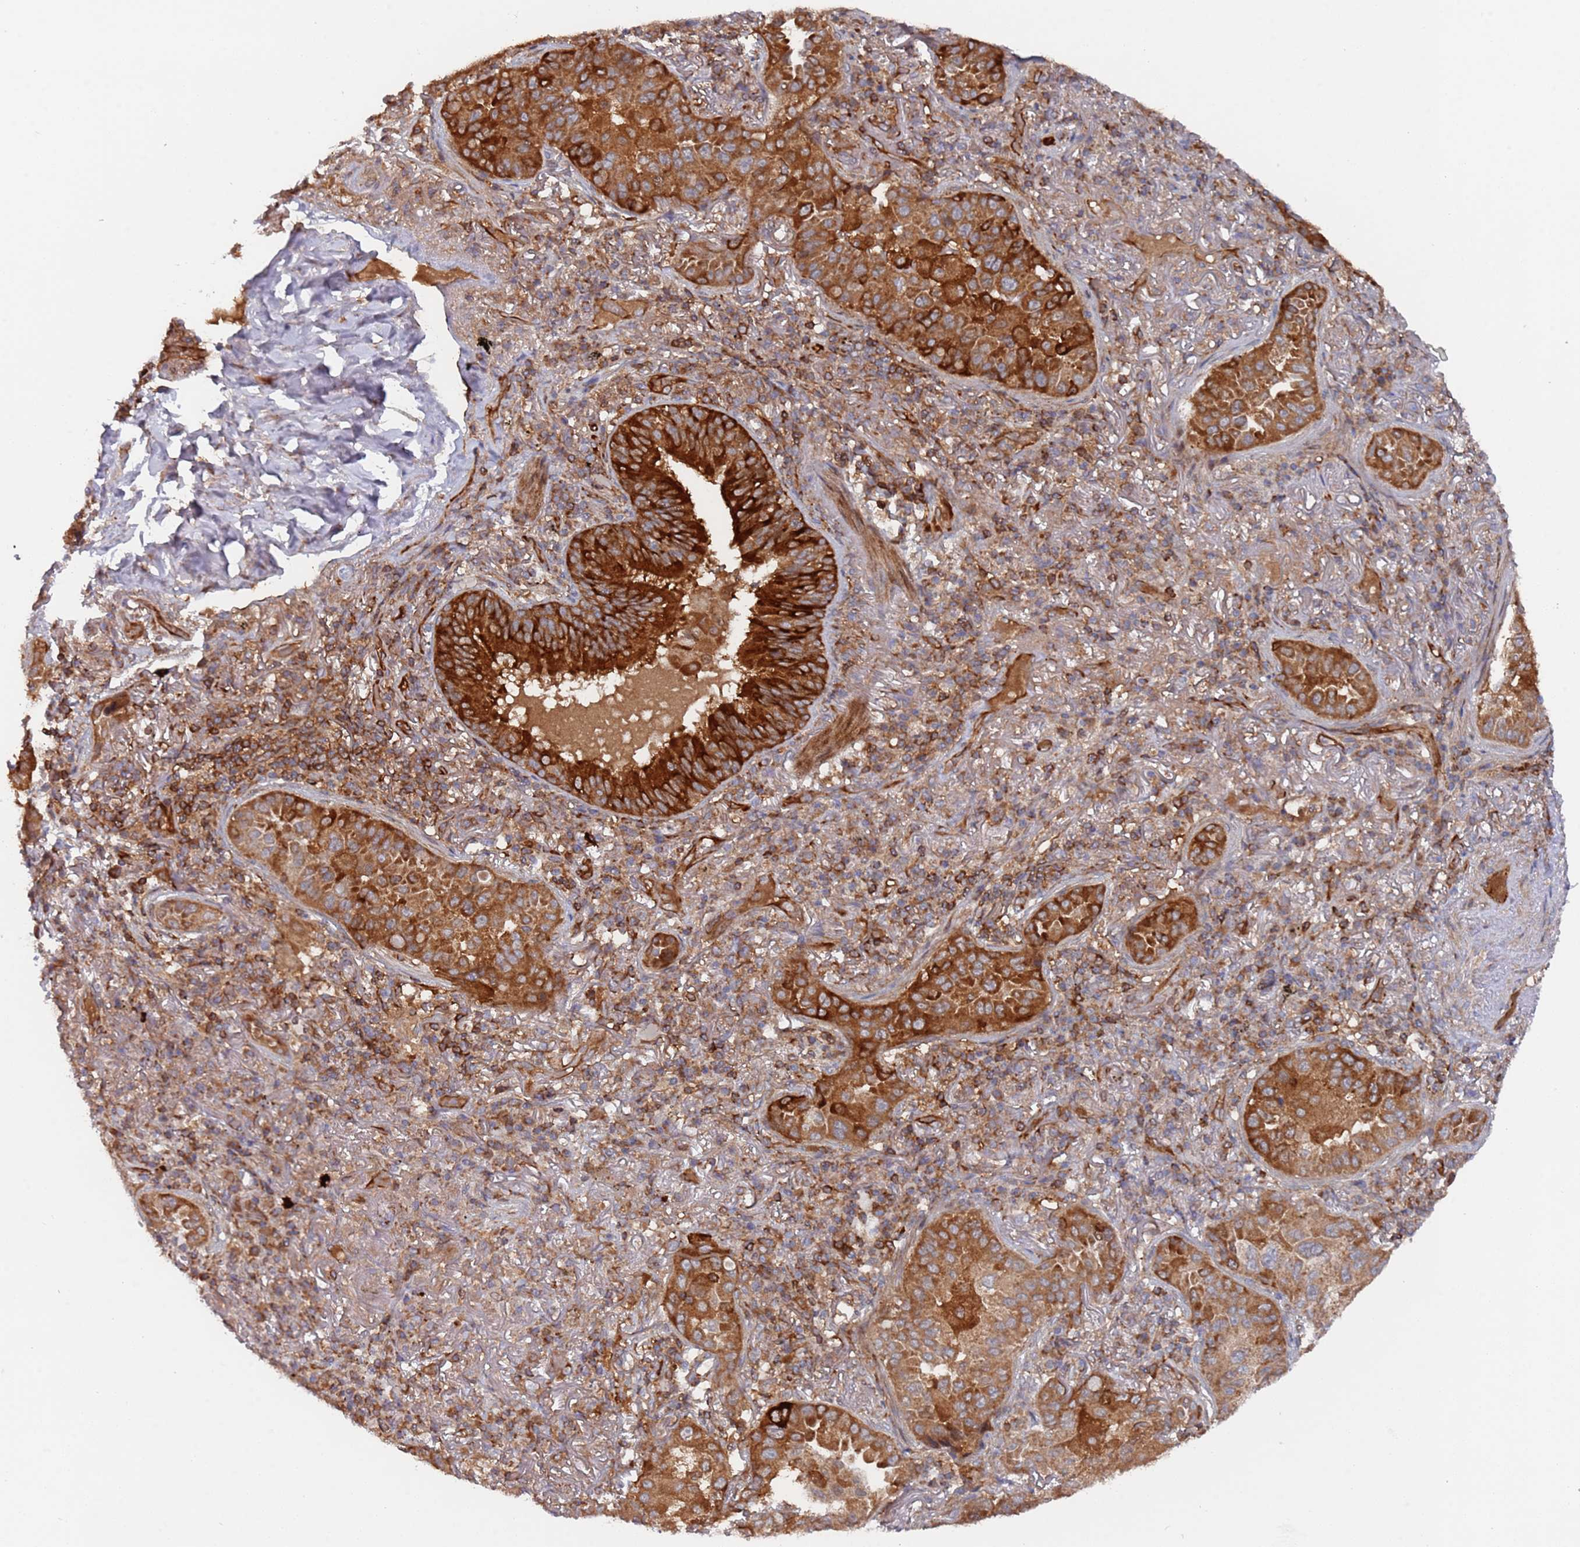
{"staining": {"intensity": "strong", "quantity": ">75%", "location": "cytoplasmic/membranous"}, "tissue": "lung cancer", "cell_type": "Tumor cells", "image_type": "cancer", "snomed": [{"axis": "morphology", "description": "Adenocarcinoma, NOS"}, {"axis": "topography", "description": "Lung"}], "caption": "Immunohistochemical staining of human adenocarcinoma (lung) shows high levels of strong cytoplasmic/membranous protein positivity in about >75% of tumor cells.", "gene": "DDX60", "patient": {"sex": "female", "age": 69}}